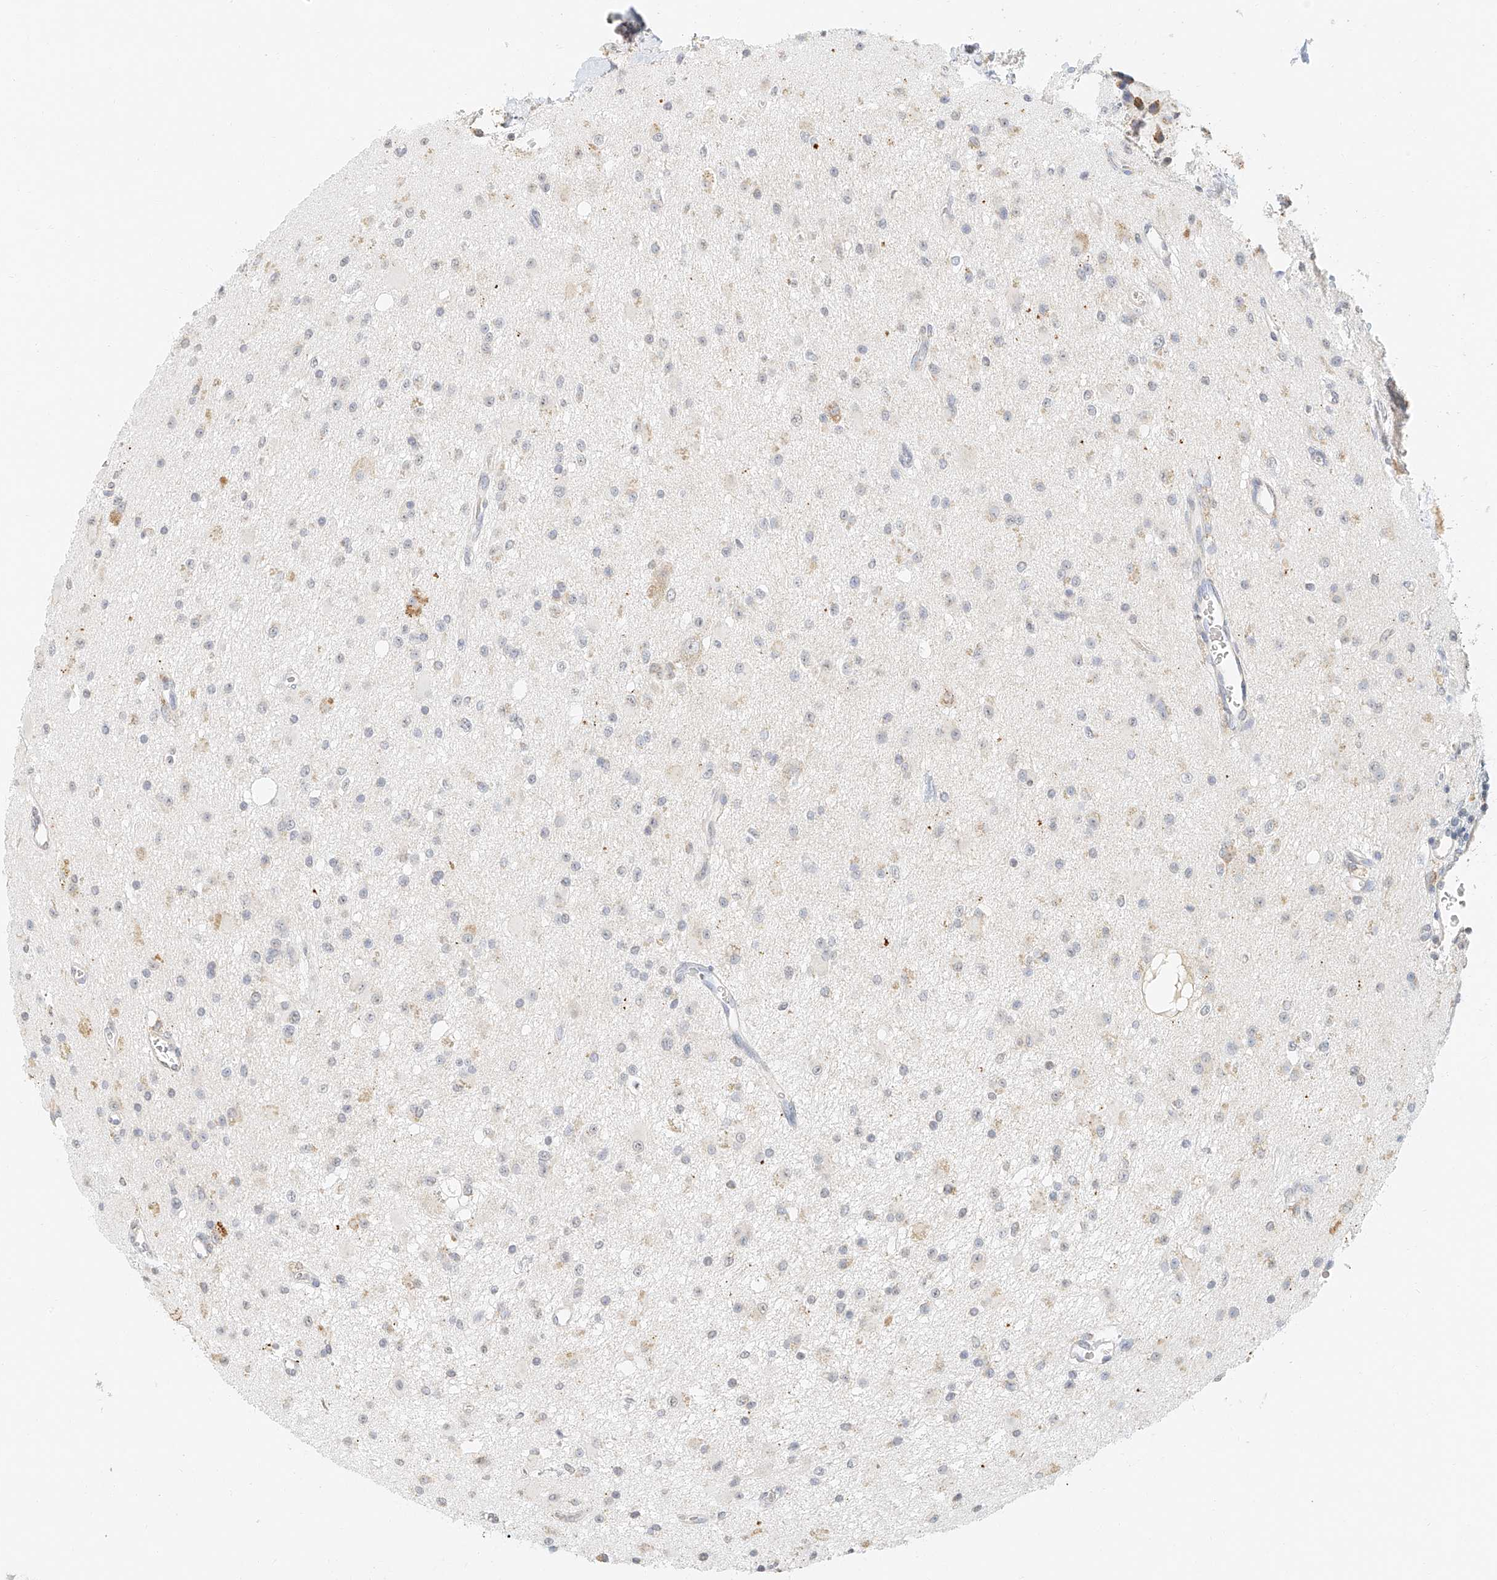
{"staining": {"intensity": "weak", "quantity": "<25%", "location": "cytoplasmic/membranous"}, "tissue": "glioma", "cell_type": "Tumor cells", "image_type": "cancer", "snomed": [{"axis": "morphology", "description": "Glioma, malignant, High grade"}, {"axis": "topography", "description": "Brain"}], "caption": "Immunohistochemical staining of malignant high-grade glioma displays no significant expression in tumor cells.", "gene": "CXorf58", "patient": {"sex": "male", "age": 34}}